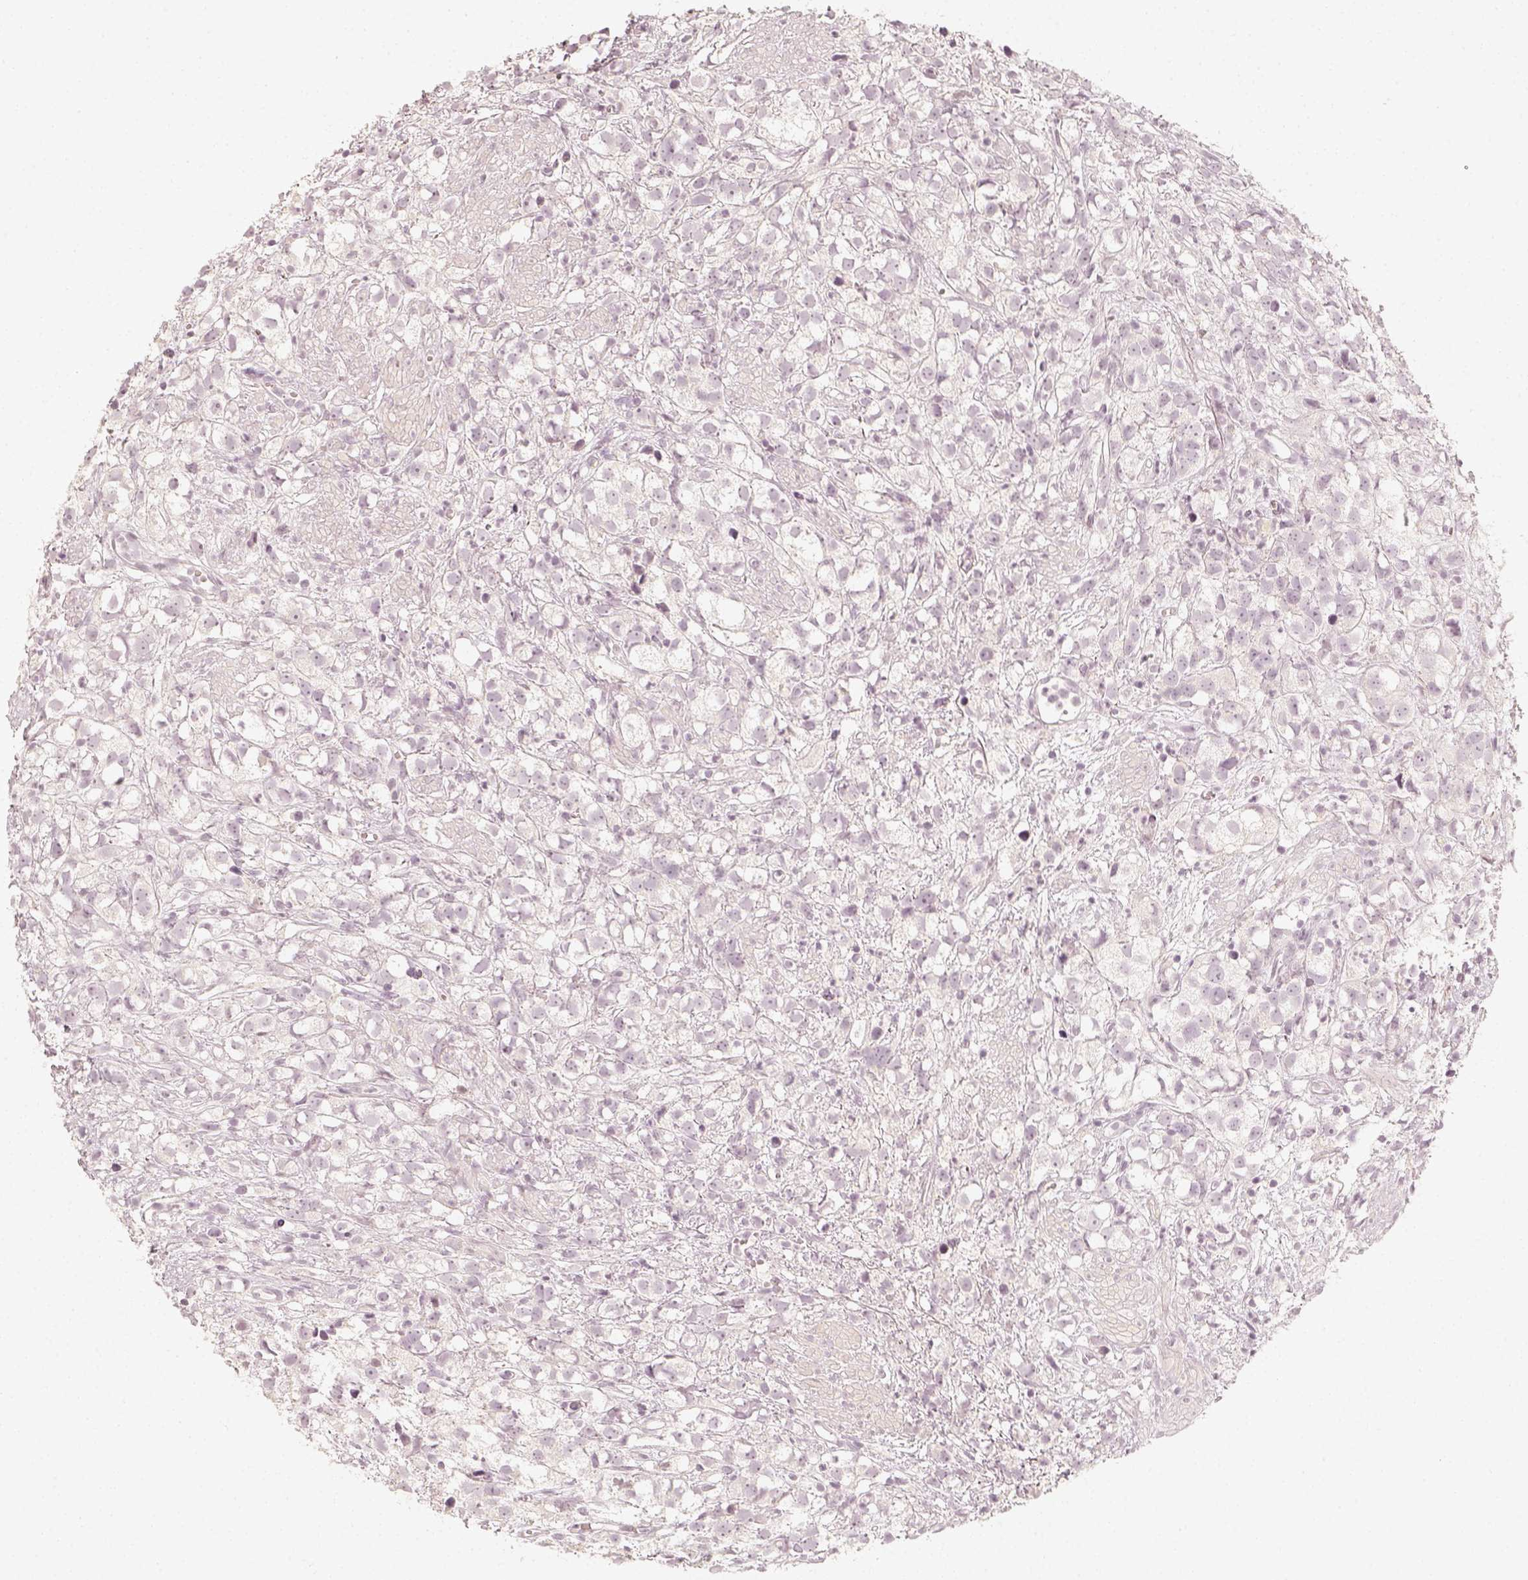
{"staining": {"intensity": "negative", "quantity": "none", "location": "none"}, "tissue": "prostate cancer", "cell_type": "Tumor cells", "image_type": "cancer", "snomed": [{"axis": "morphology", "description": "Adenocarcinoma, High grade"}, {"axis": "topography", "description": "Prostate"}], "caption": "An image of adenocarcinoma (high-grade) (prostate) stained for a protein reveals no brown staining in tumor cells. The staining is performed using DAB brown chromogen with nuclei counter-stained in using hematoxylin.", "gene": "DSG4", "patient": {"sex": "male", "age": 68}}